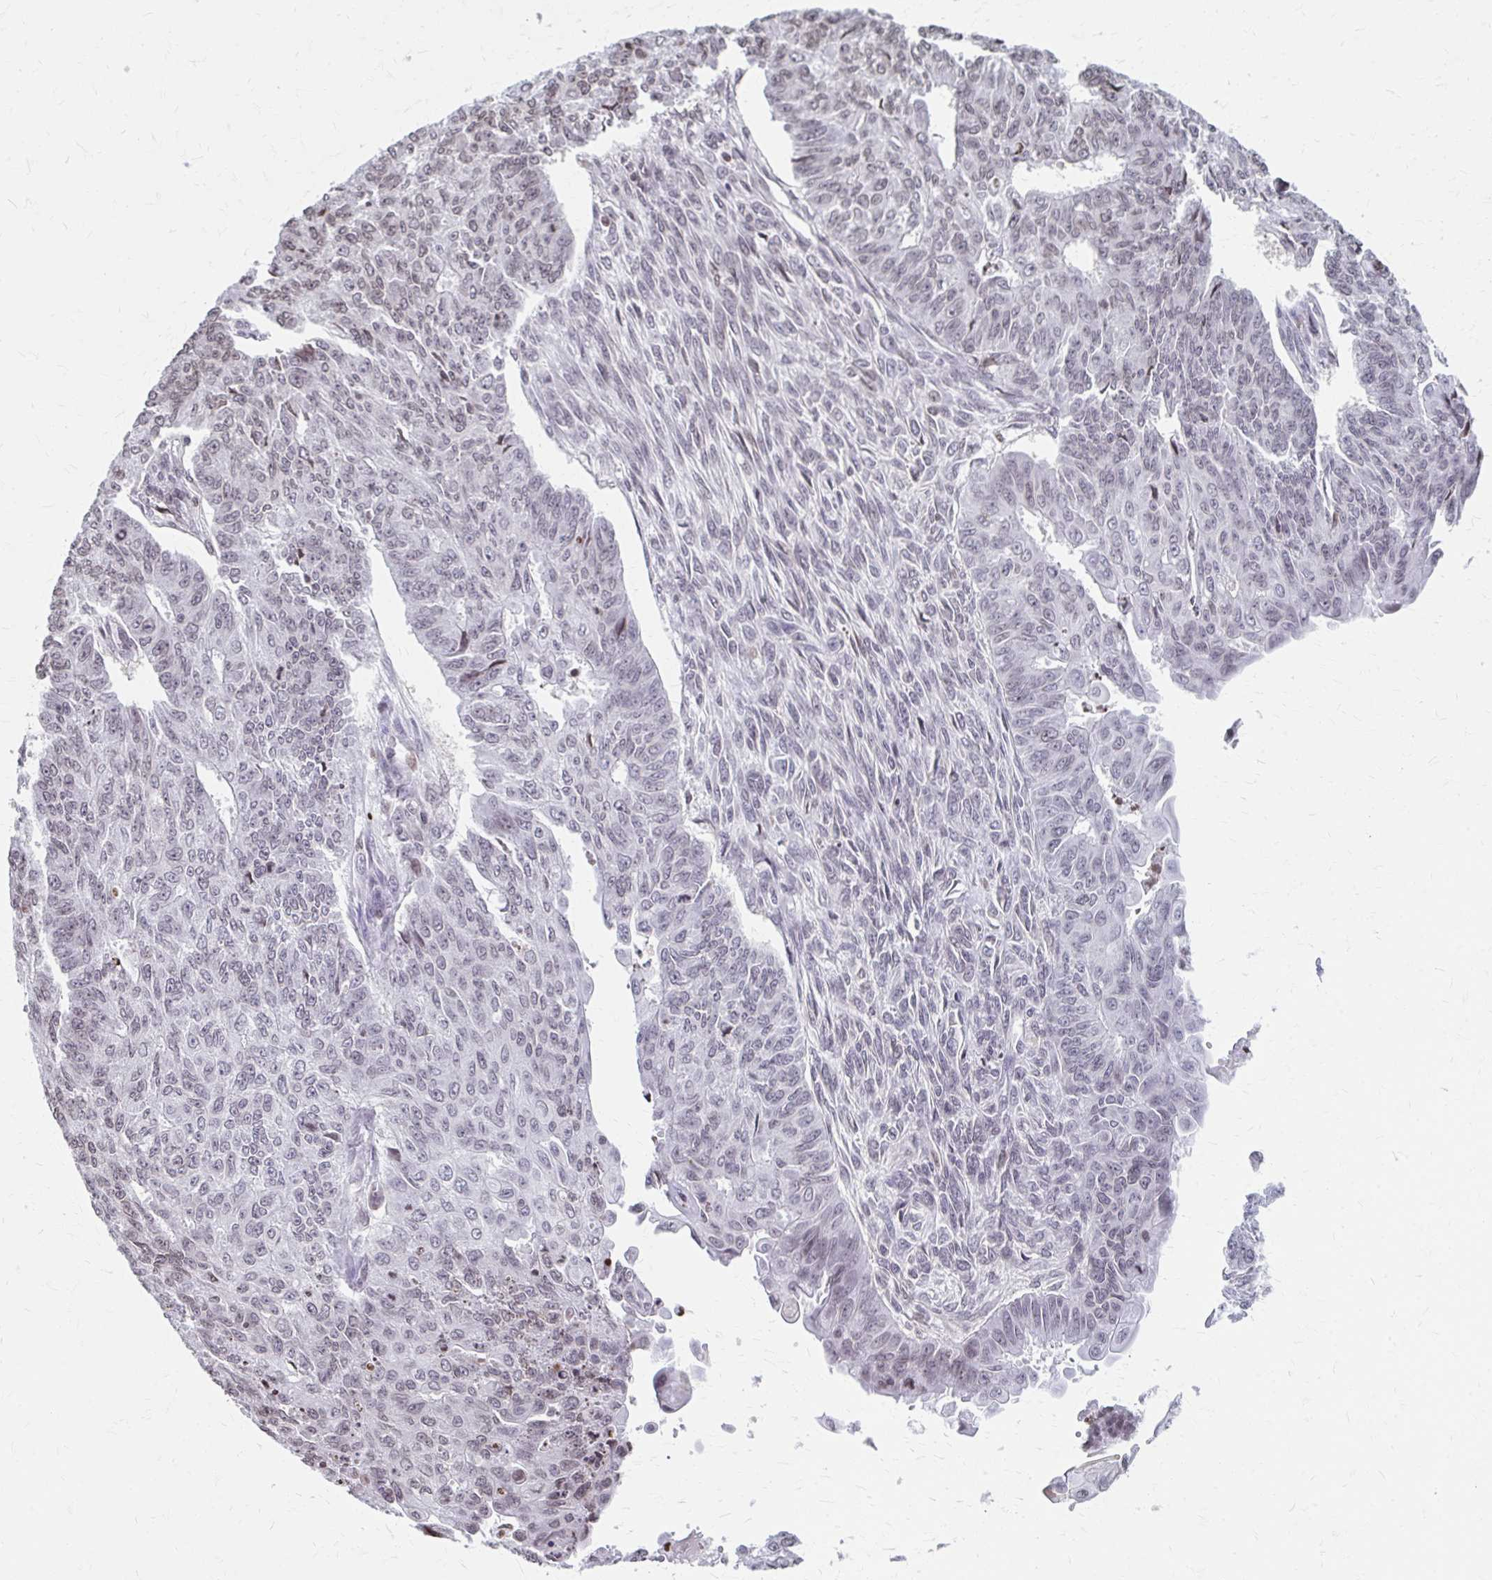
{"staining": {"intensity": "weak", "quantity": "<25%", "location": "nuclear"}, "tissue": "endometrial cancer", "cell_type": "Tumor cells", "image_type": "cancer", "snomed": [{"axis": "morphology", "description": "Adenocarcinoma, NOS"}, {"axis": "topography", "description": "Endometrium"}], "caption": "High power microscopy image of an IHC photomicrograph of endometrial adenocarcinoma, revealing no significant expression in tumor cells.", "gene": "ORC3", "patient": {"sex": "female", "age": 32}}